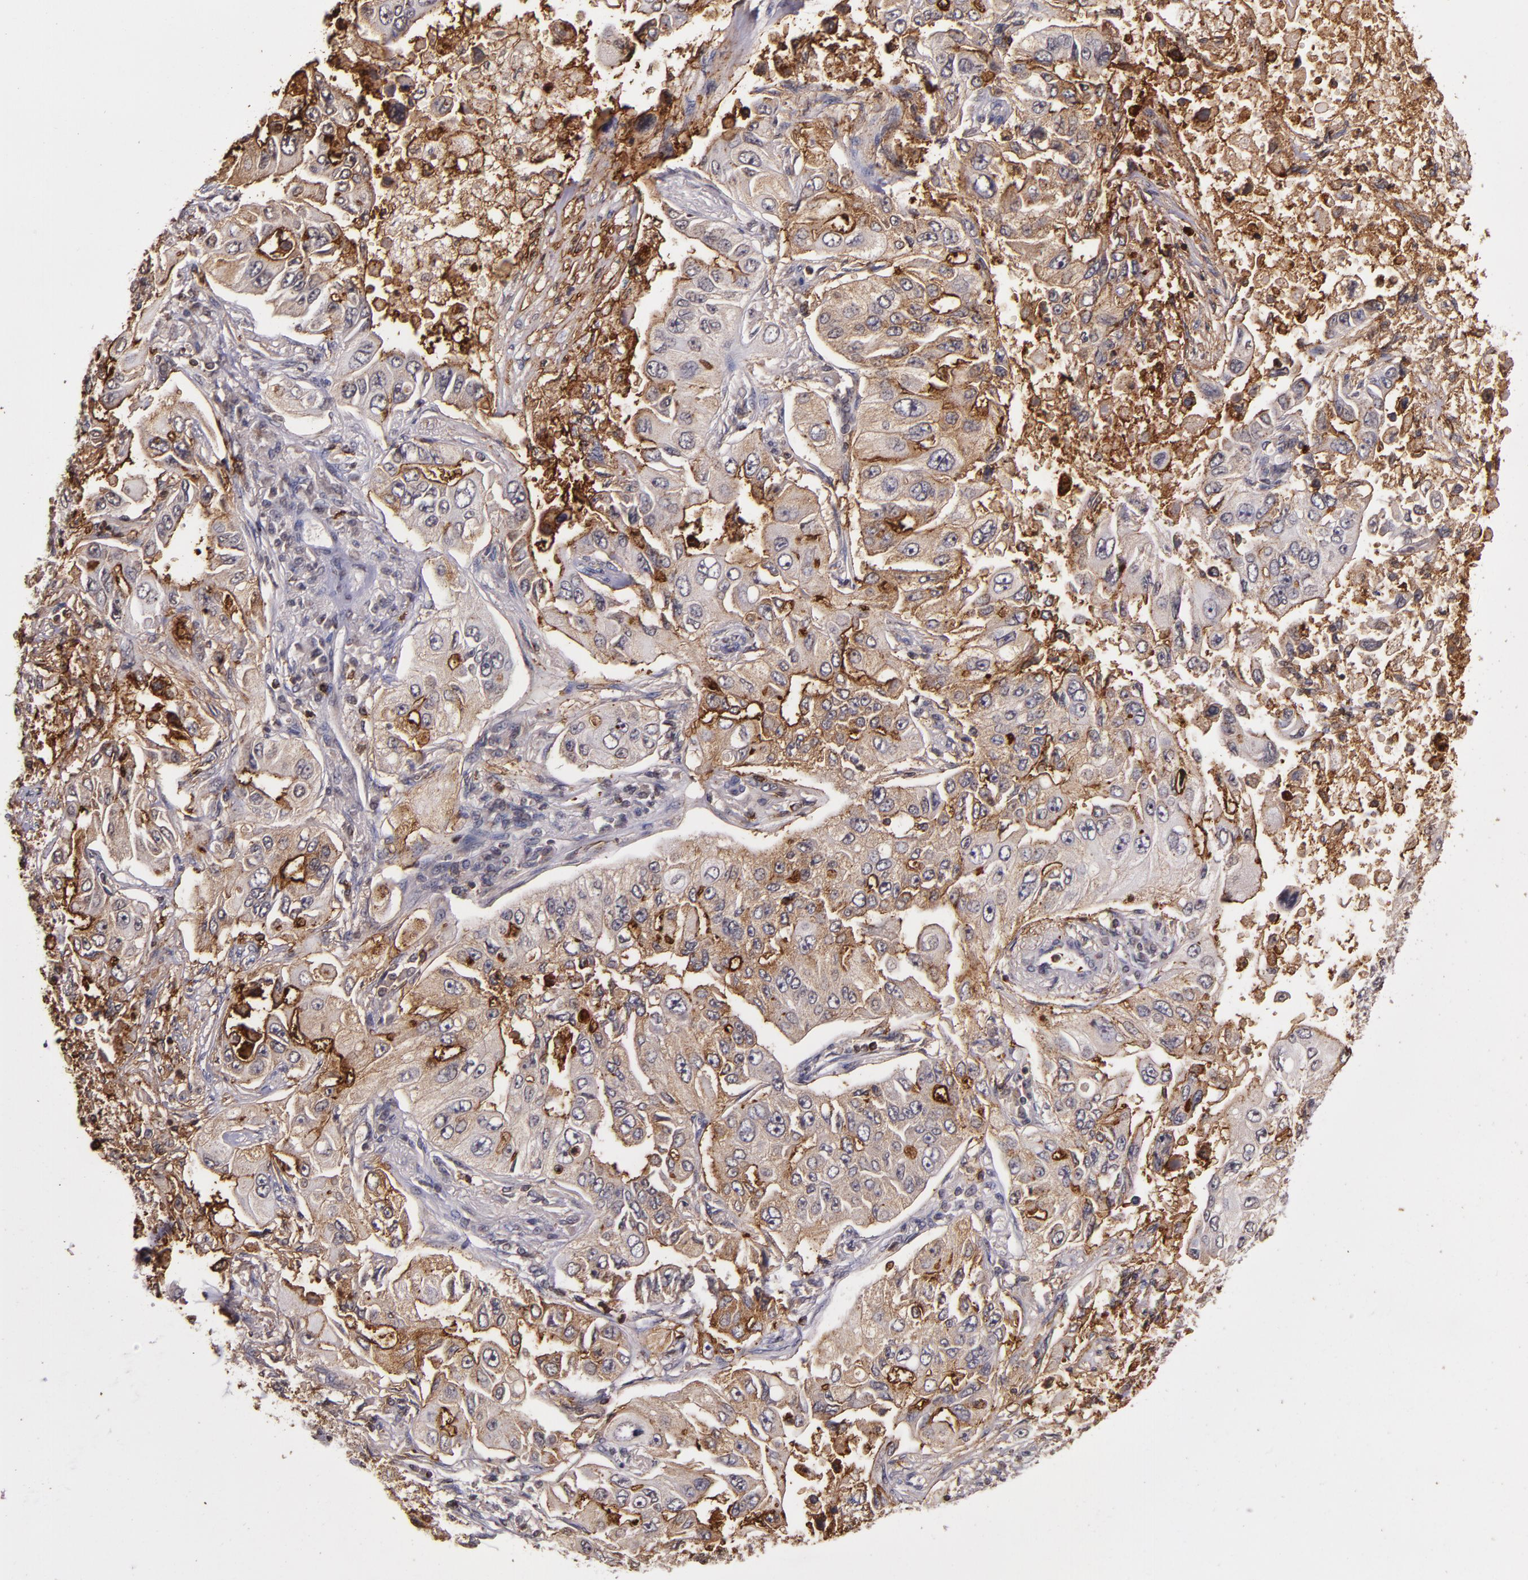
{"staining": {"intensity": "weak", "quantity": "25%-75%", "location": "cytoplasmic/membranous"}, "tissue": "lung cancer", "cell_type": "Tumor cells", "image_type": "cancer", "snomed": [{"axis": "morphology", "description": "Adenocarcinoma, NOS"}, {"axis": "topography", "description": "Lung"}], "caption": "Tumor cells reveal low levels of weak cytoplasmic/membranous staining in about 25%-75% of cells in lung cancer. (DAB = brown stain, brightfield microscopy at high magnification).", "gene": "SLC2A3", "patient": {"sex": "male", "age": 84}}